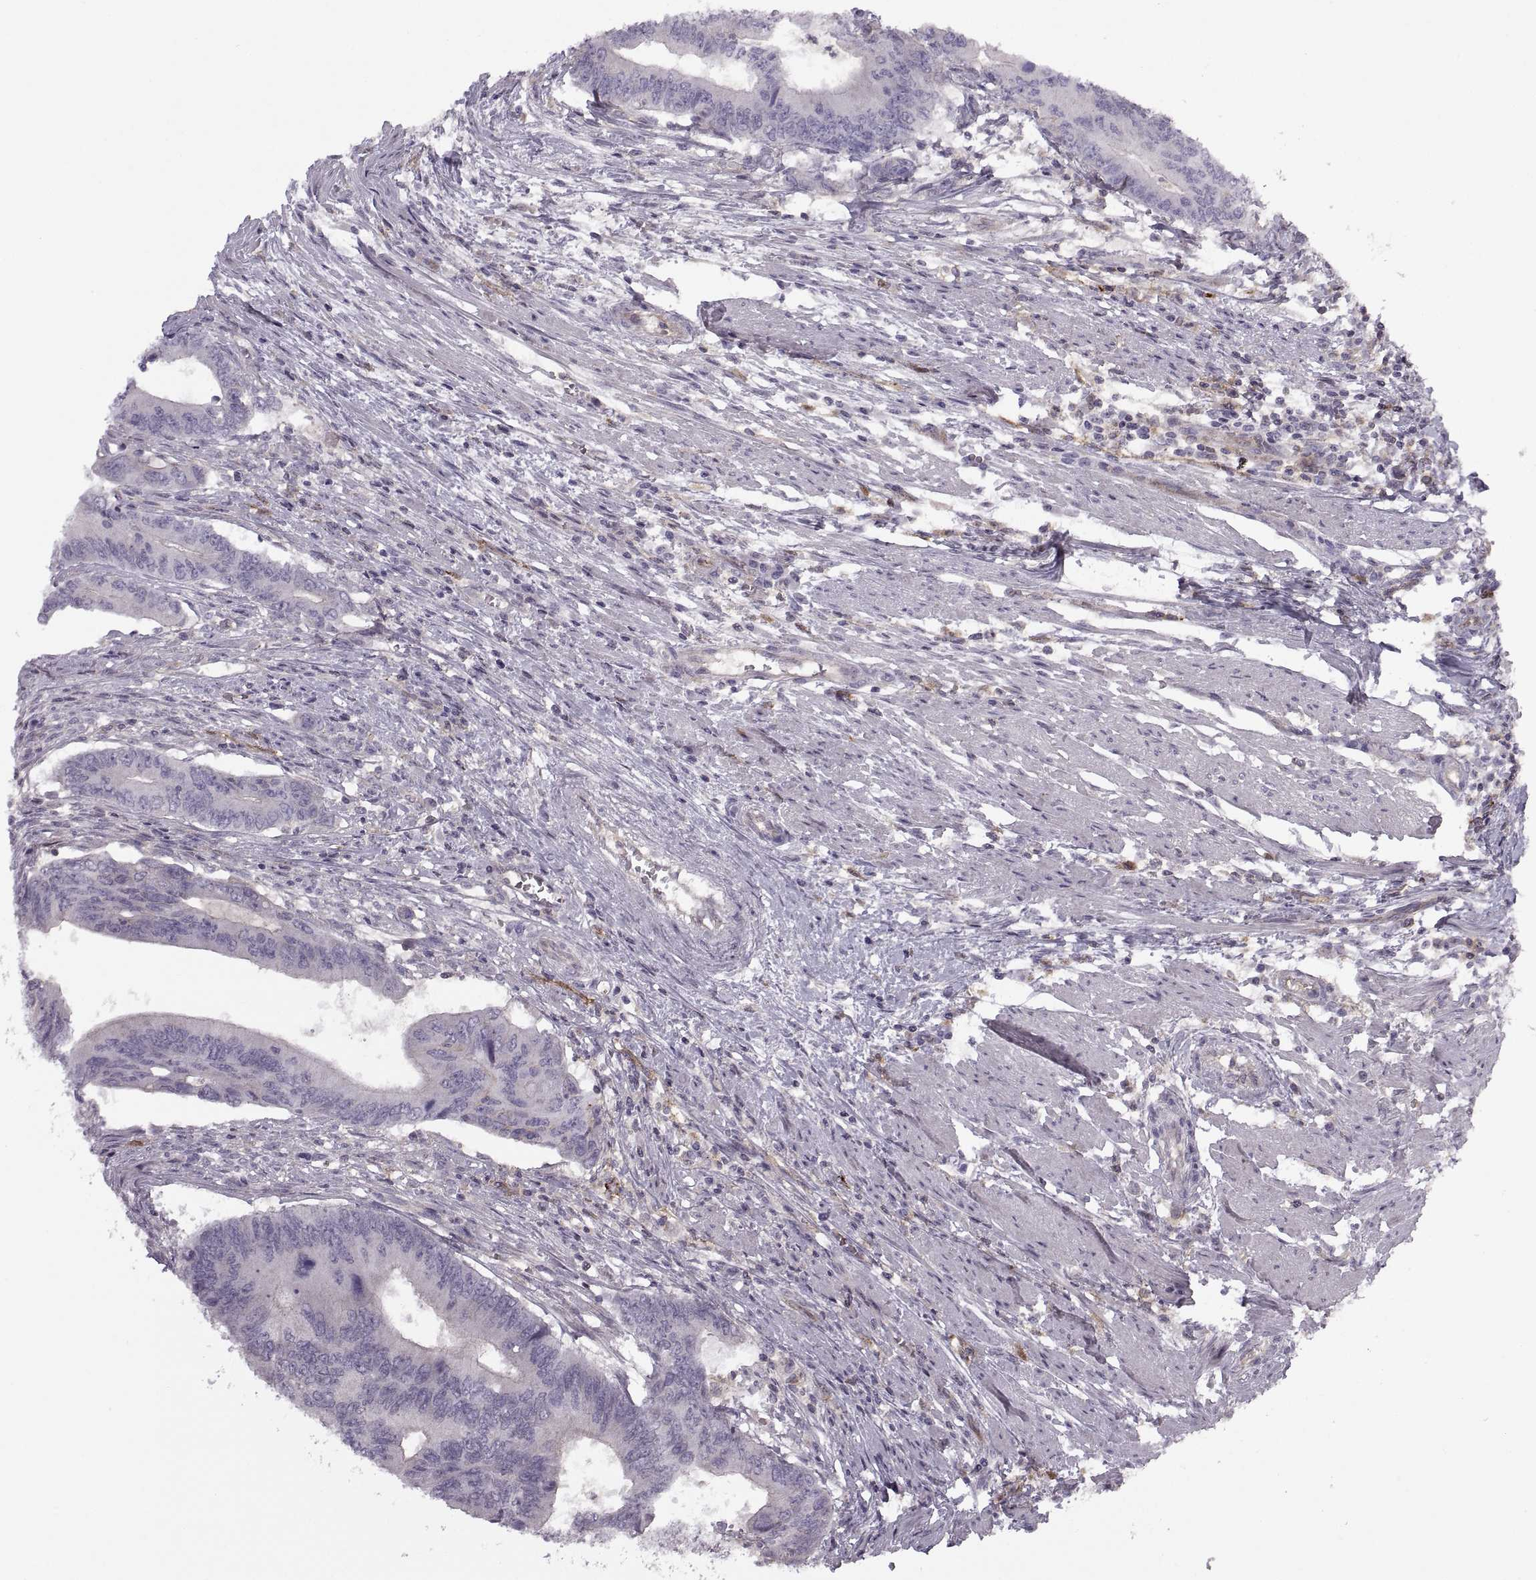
{"staining": {"intensity": "negative", "quantity": "none", "location": "none"}, "tissue": "colorectal cancer", "cell_type": "Tumor cells", "image_type": "cancer", "snomed": [{"axis": "morphology", "description": "Adenocarcinoma, NOS"}, {"axis": "topography", "description": "Colon"}], "caption": "Tumor cells are negative for protein expression in human adenocarcinoma (colorectal). (DAB IHC, high magnification).", "gene": "RALB", "patient": {"sex": "male", "age": 53}}